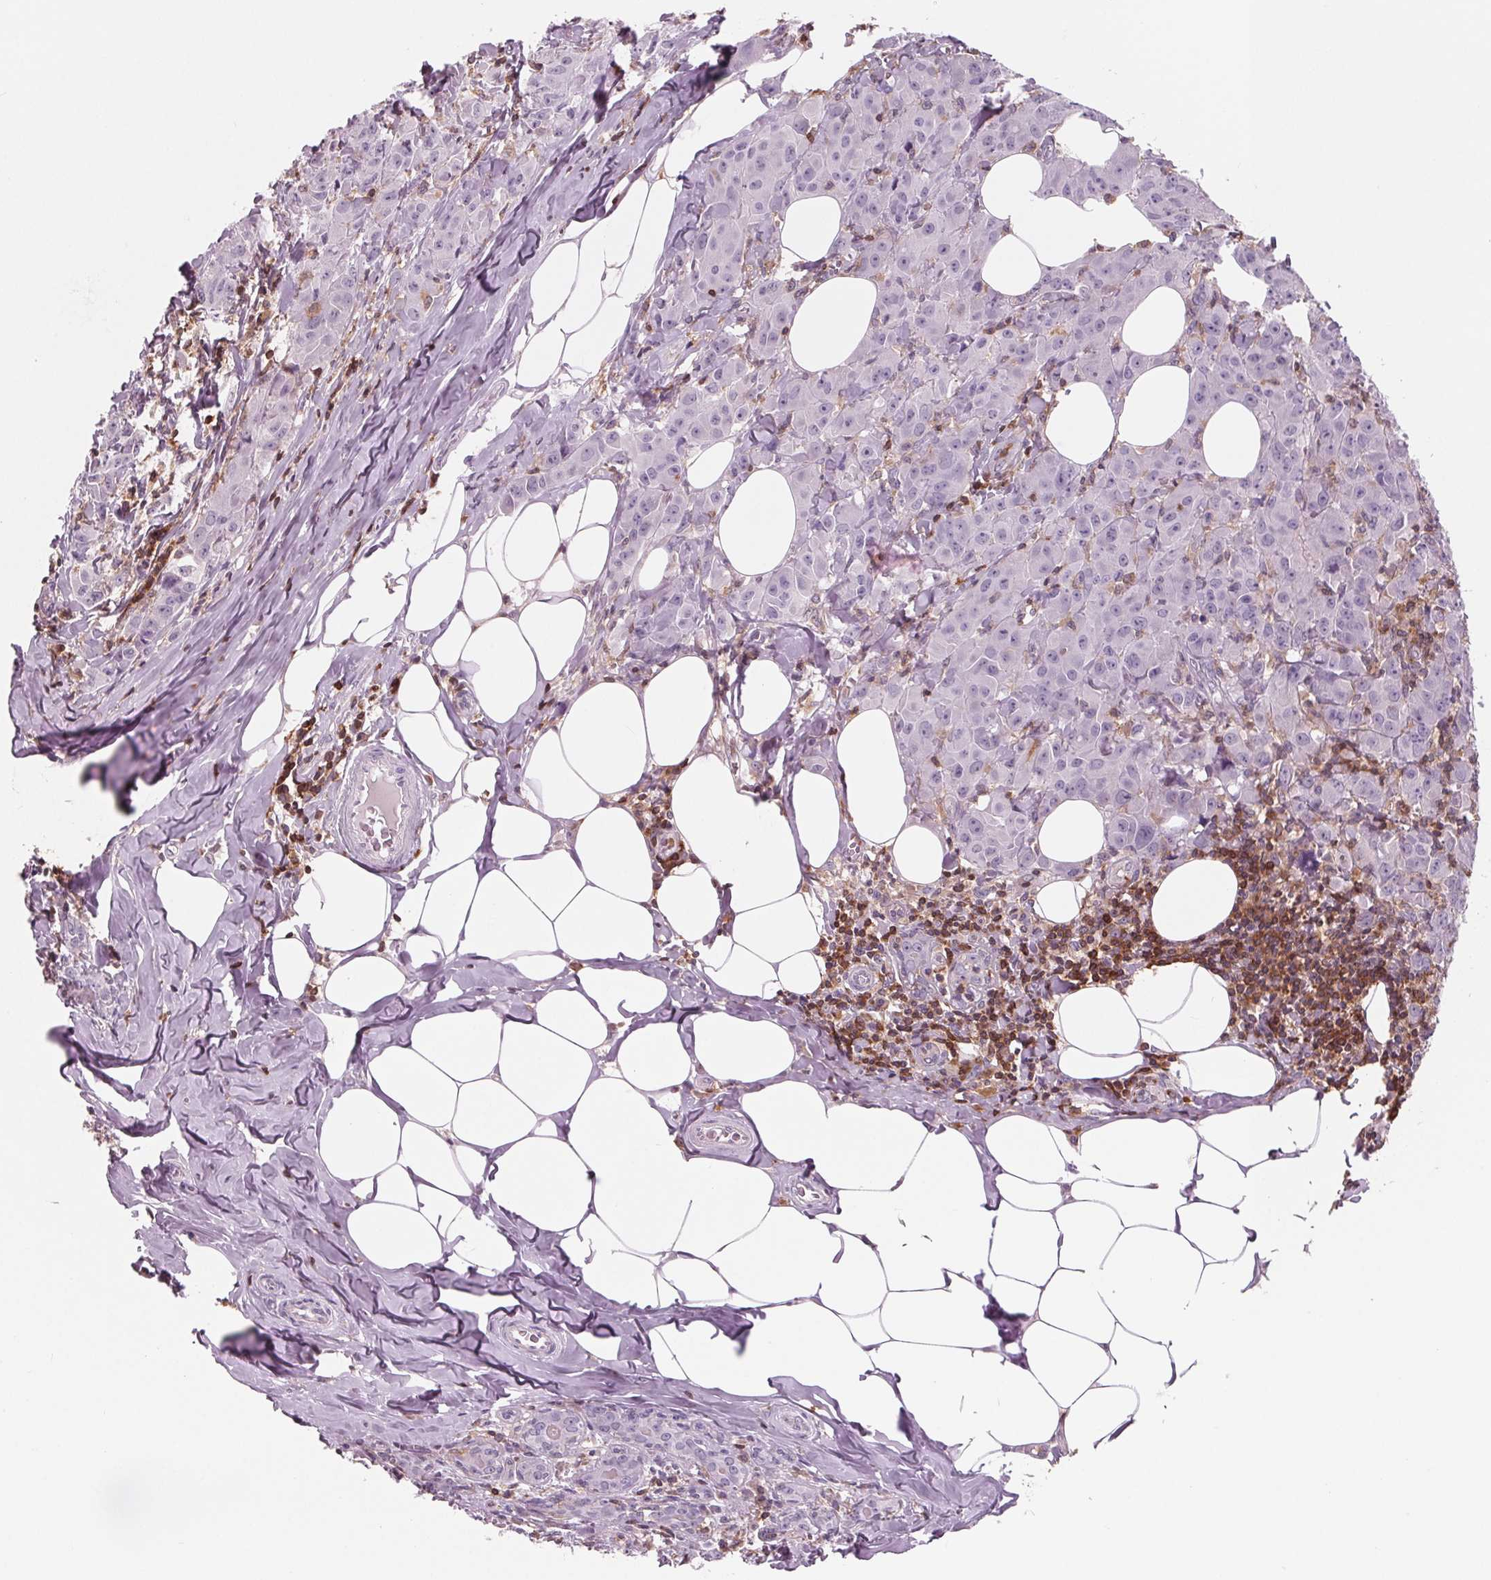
{"staining": {"intensity": "negative", "quantity": "none", "location": "none"}, "tissue": "breast cancer", "cell_type": "Tumor cells", "image_type": "cancer", "snomed": [{"axis": "morphology", "description": "Normal tissue, NOS"}, {"axis": "morphology", "description": "Duct carcinoma"}, {"axis": "topography", "description": "Breast"}], "caption": "DAB (3,3'-diaminobenzidine) immunohistochemical staining of breast cancer (intraductal carcinoma) reveals no significant positivity in tumor cells. (Stains: DAB (3,3'-diaminobenzidine) immunohistochemistry (IHC) with hematoxylin counter stain, Microscopy: brightfield microscopy at high magnification).", "gene": "ARHGAP25", "patient": {"sex": "female", "age": 43}}